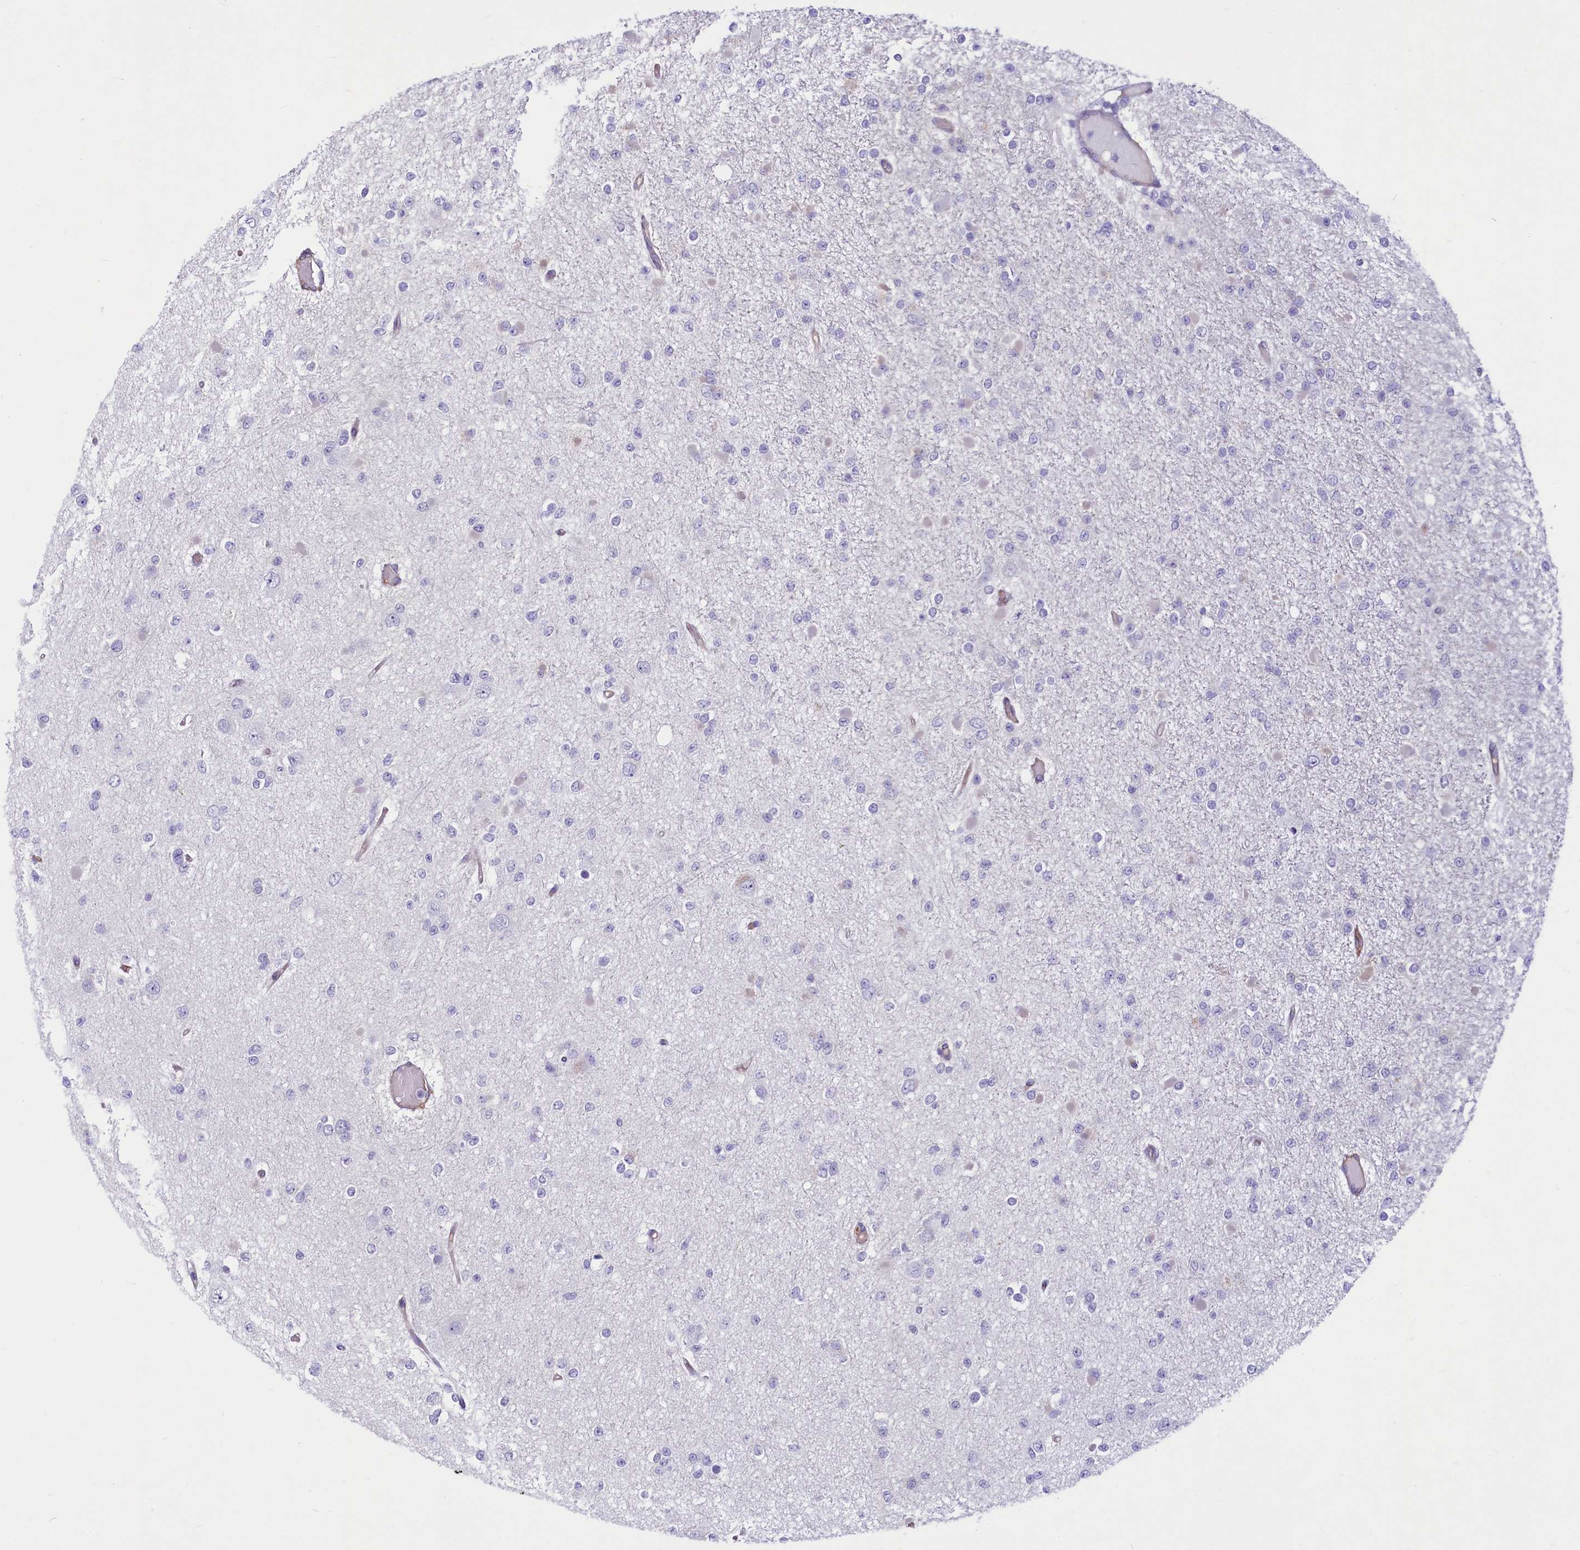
{"staining": {"intensity": "negative", "quantity": "none", "location": "none"}, "tissue": "glioma", "cell_type": "Tumor cells", "image_type": "cancer", "snomed": [{"axis": "morphology", "description": "Glioma, malignant, Low grade"}, {"axis": "topography", "description": "Brain"}], "caption": "Immunohistochemistry (IHC) photomicrograph of human glioma stained for a protein (brown), which exhibits no staining in tumor cells. (DAB immunohistochemistry visualized using brightfield microscopy, high magnification).", "gene": "PROCR", "patient": {"sex": "female", "age": 22}}